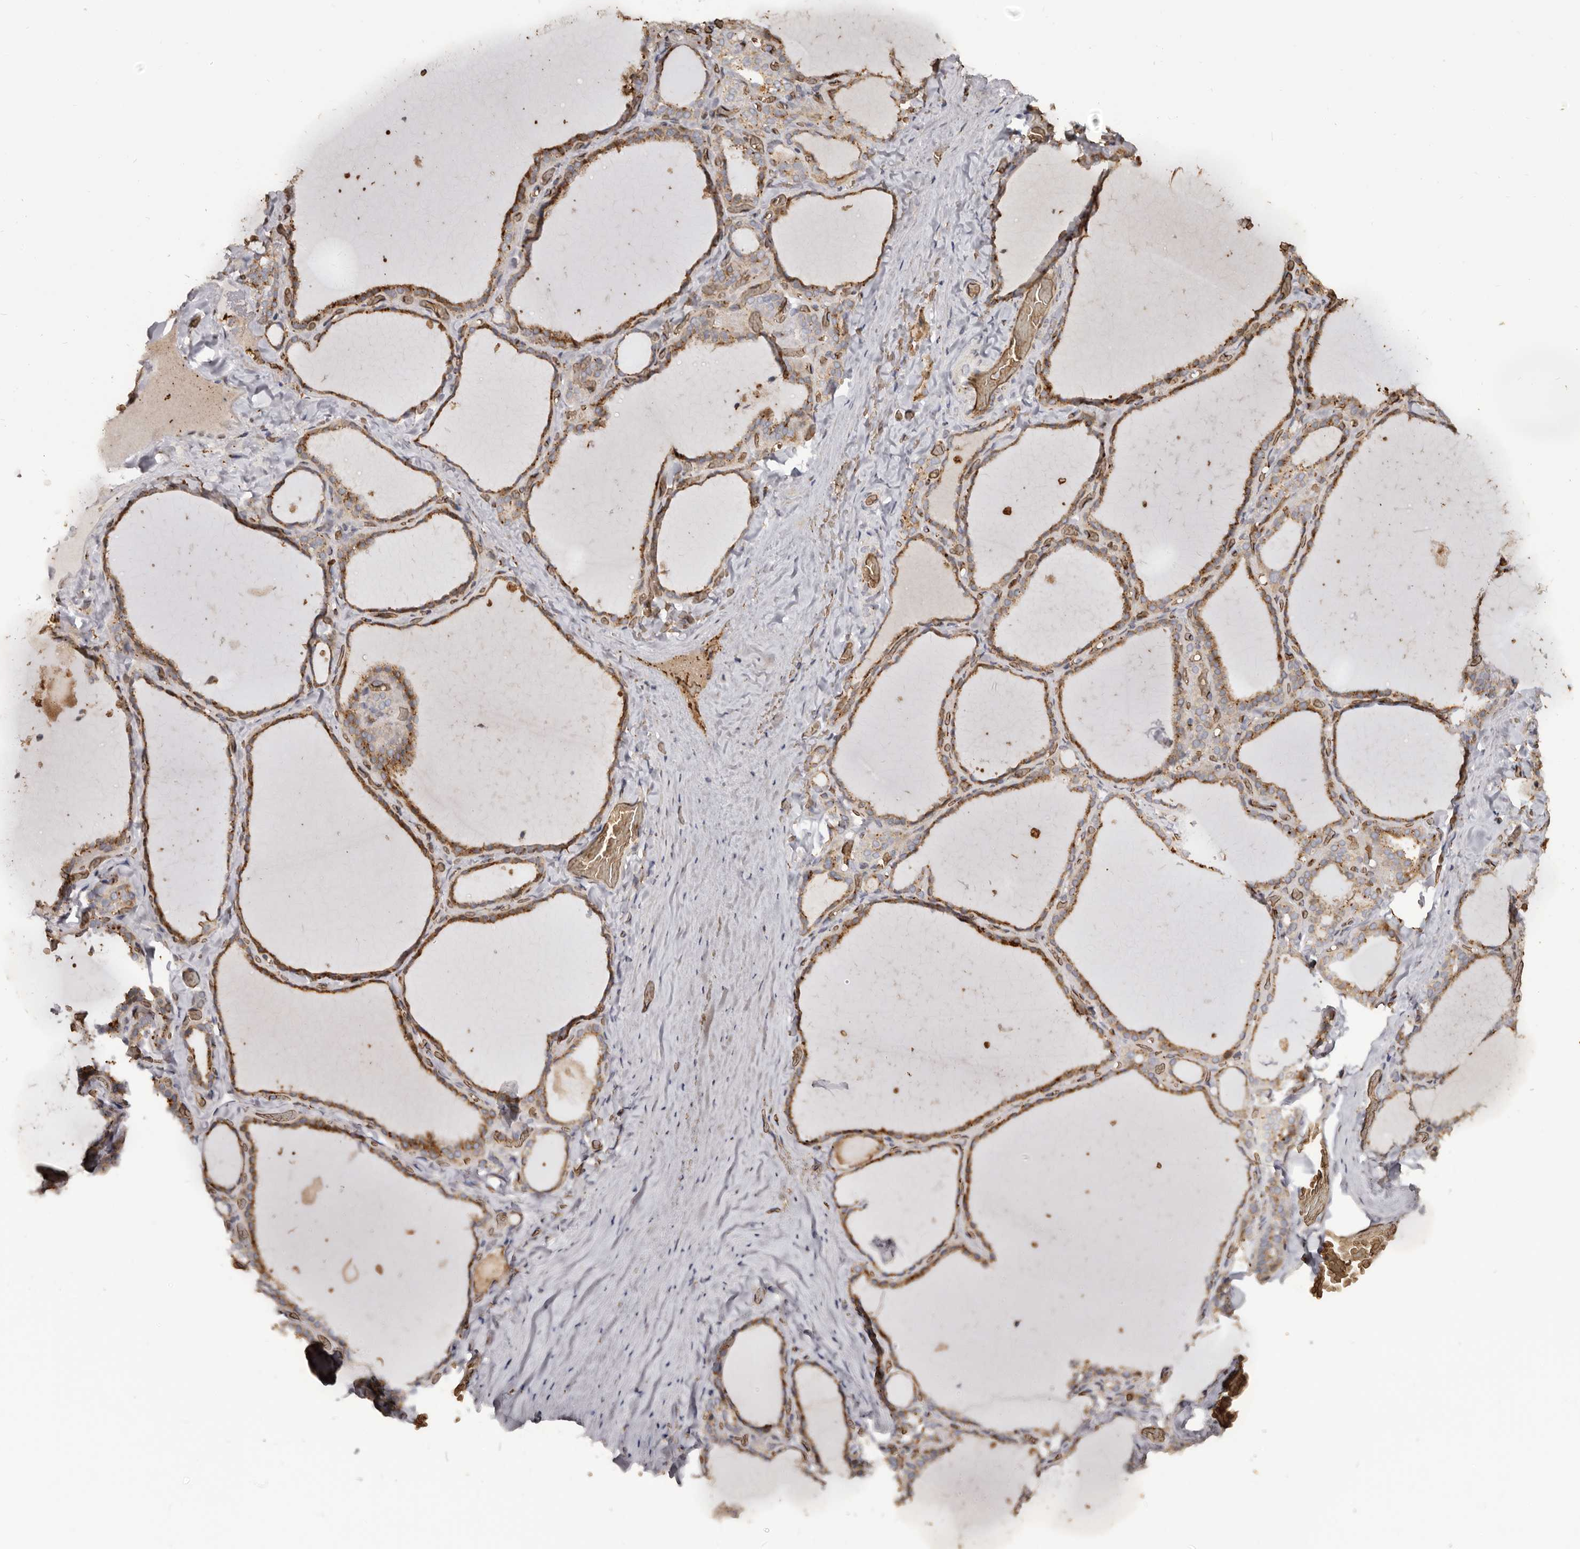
{"staining": {"intensity": "moderate", "quantity": ">75%", "location": "cytoplasmic/membranous"}, "tissue": "thyroid gland", "cell_type": "Glandular cells", "image_type": "normal", "snomed": [{"axis": "morphology", "description": "Normal tissue, NOS"}, {"axis": "topography", "description": "Thyroid gland"}], "caption": "Moderate cytoplasmic/membranous staining is appreciated in approximately >75% of glandular cells in benign thyroid gland. The protein is stained brown, and the nuclei are stained in blue (DAB IHC with brightfield microscopy, high magnification).", "gene": "ENTREP1", "patient": {"sex": "female", "age": 22}}